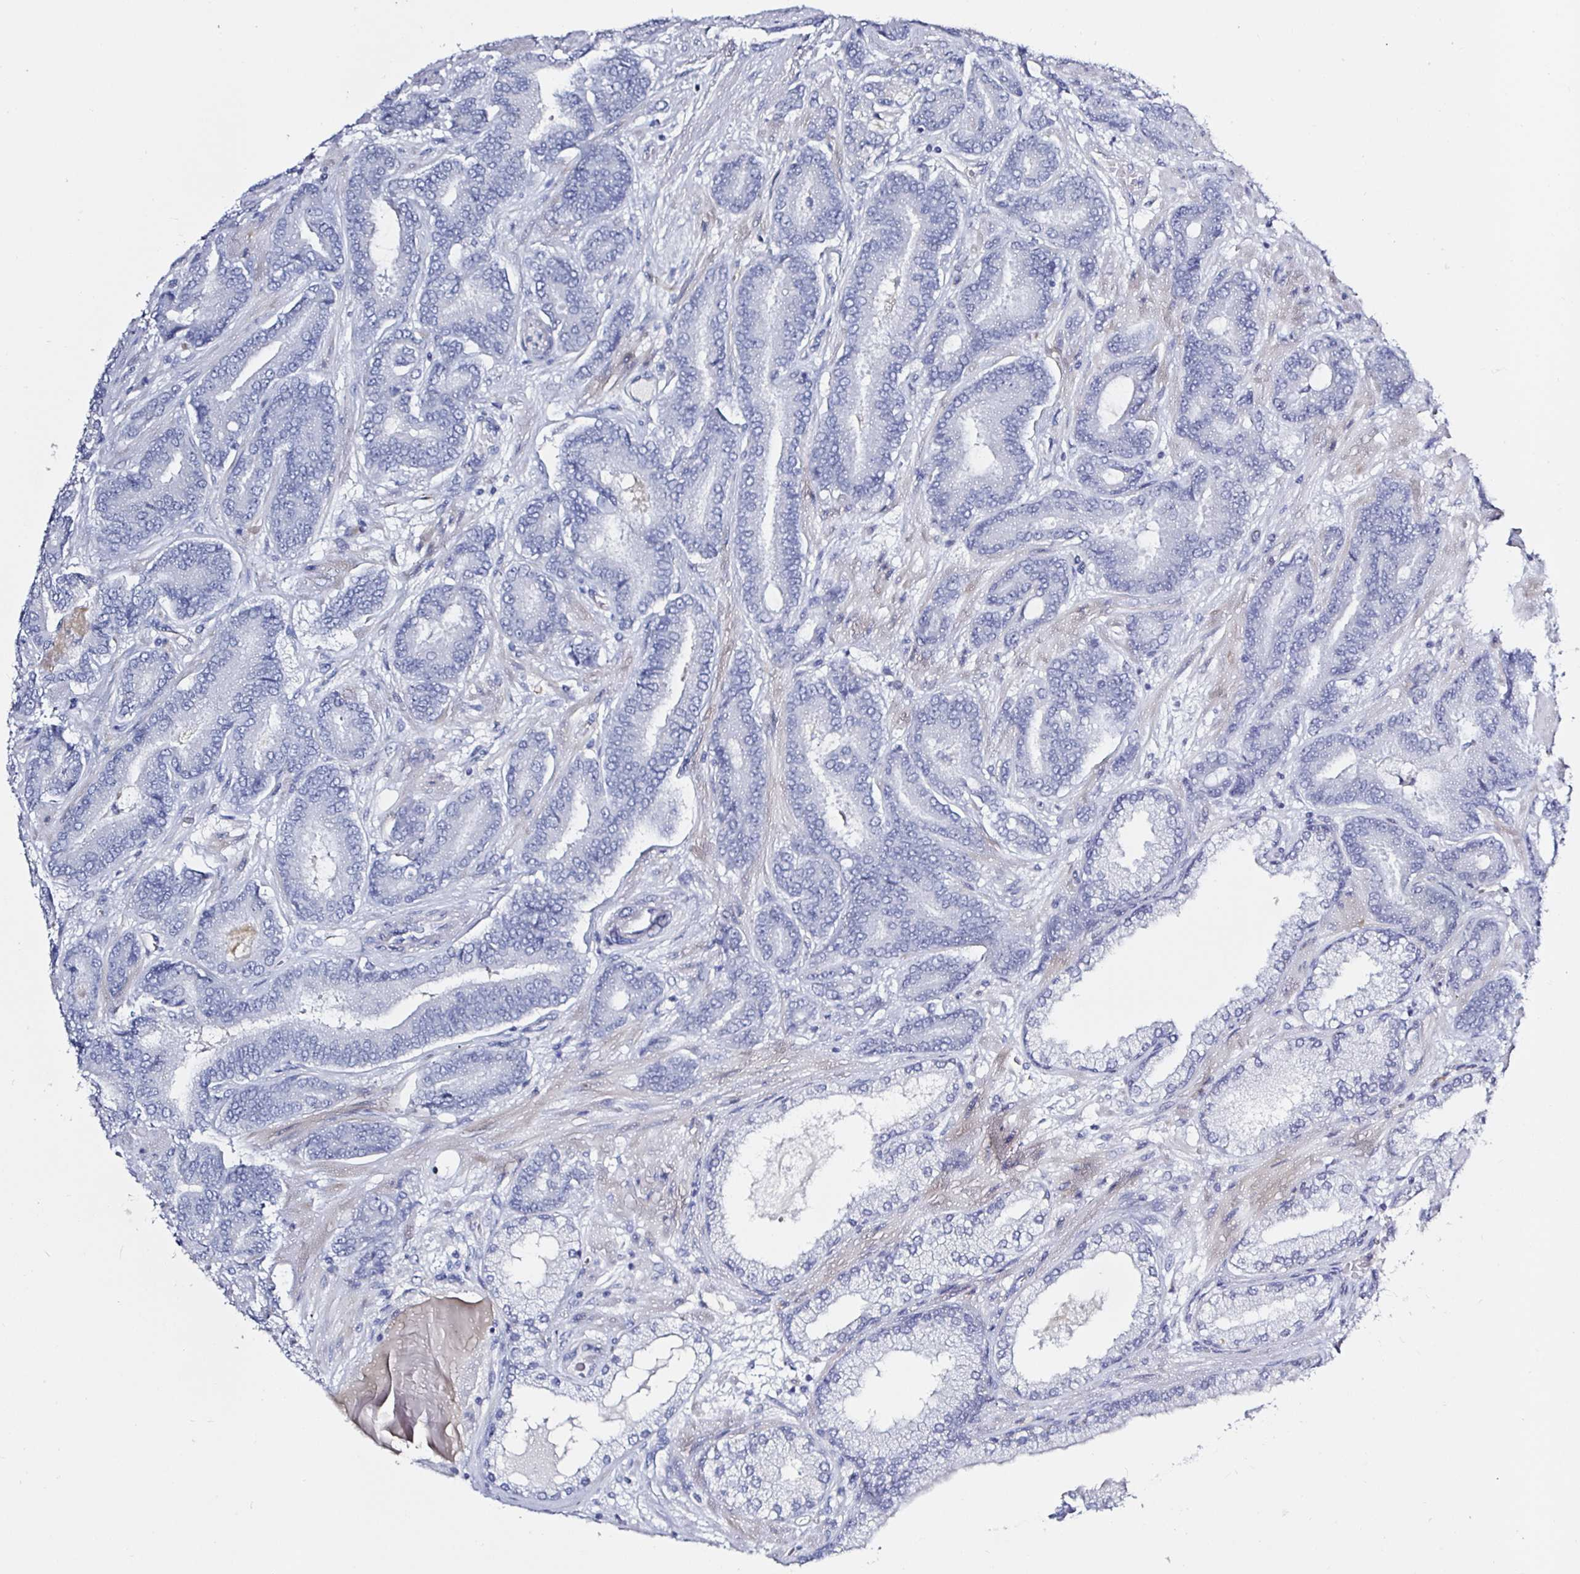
{"staining": {"intensity": "negative", "quantity": "none", "location": "none"}, "tissue": "prostate cancer", "cell_type": "Tumor cells", "image_type": "cancer", "snomed": [{"axis": "morphology", "description": "Adenocarcinoma, High grade"}, {"axis": "topography", "description": "Prostate"}], "caption": "High magnification brightfield microscopy of prostate cancer (adenocarcinoma (high-grade)) stained with DAB (3,3'-diaminobenzidine) (brown) and counterstained with hematoxylin (blue): tumor cells show no significant expression.", "gene": "ACSBG2", "patient": {"sex": "male", "age": 62}}